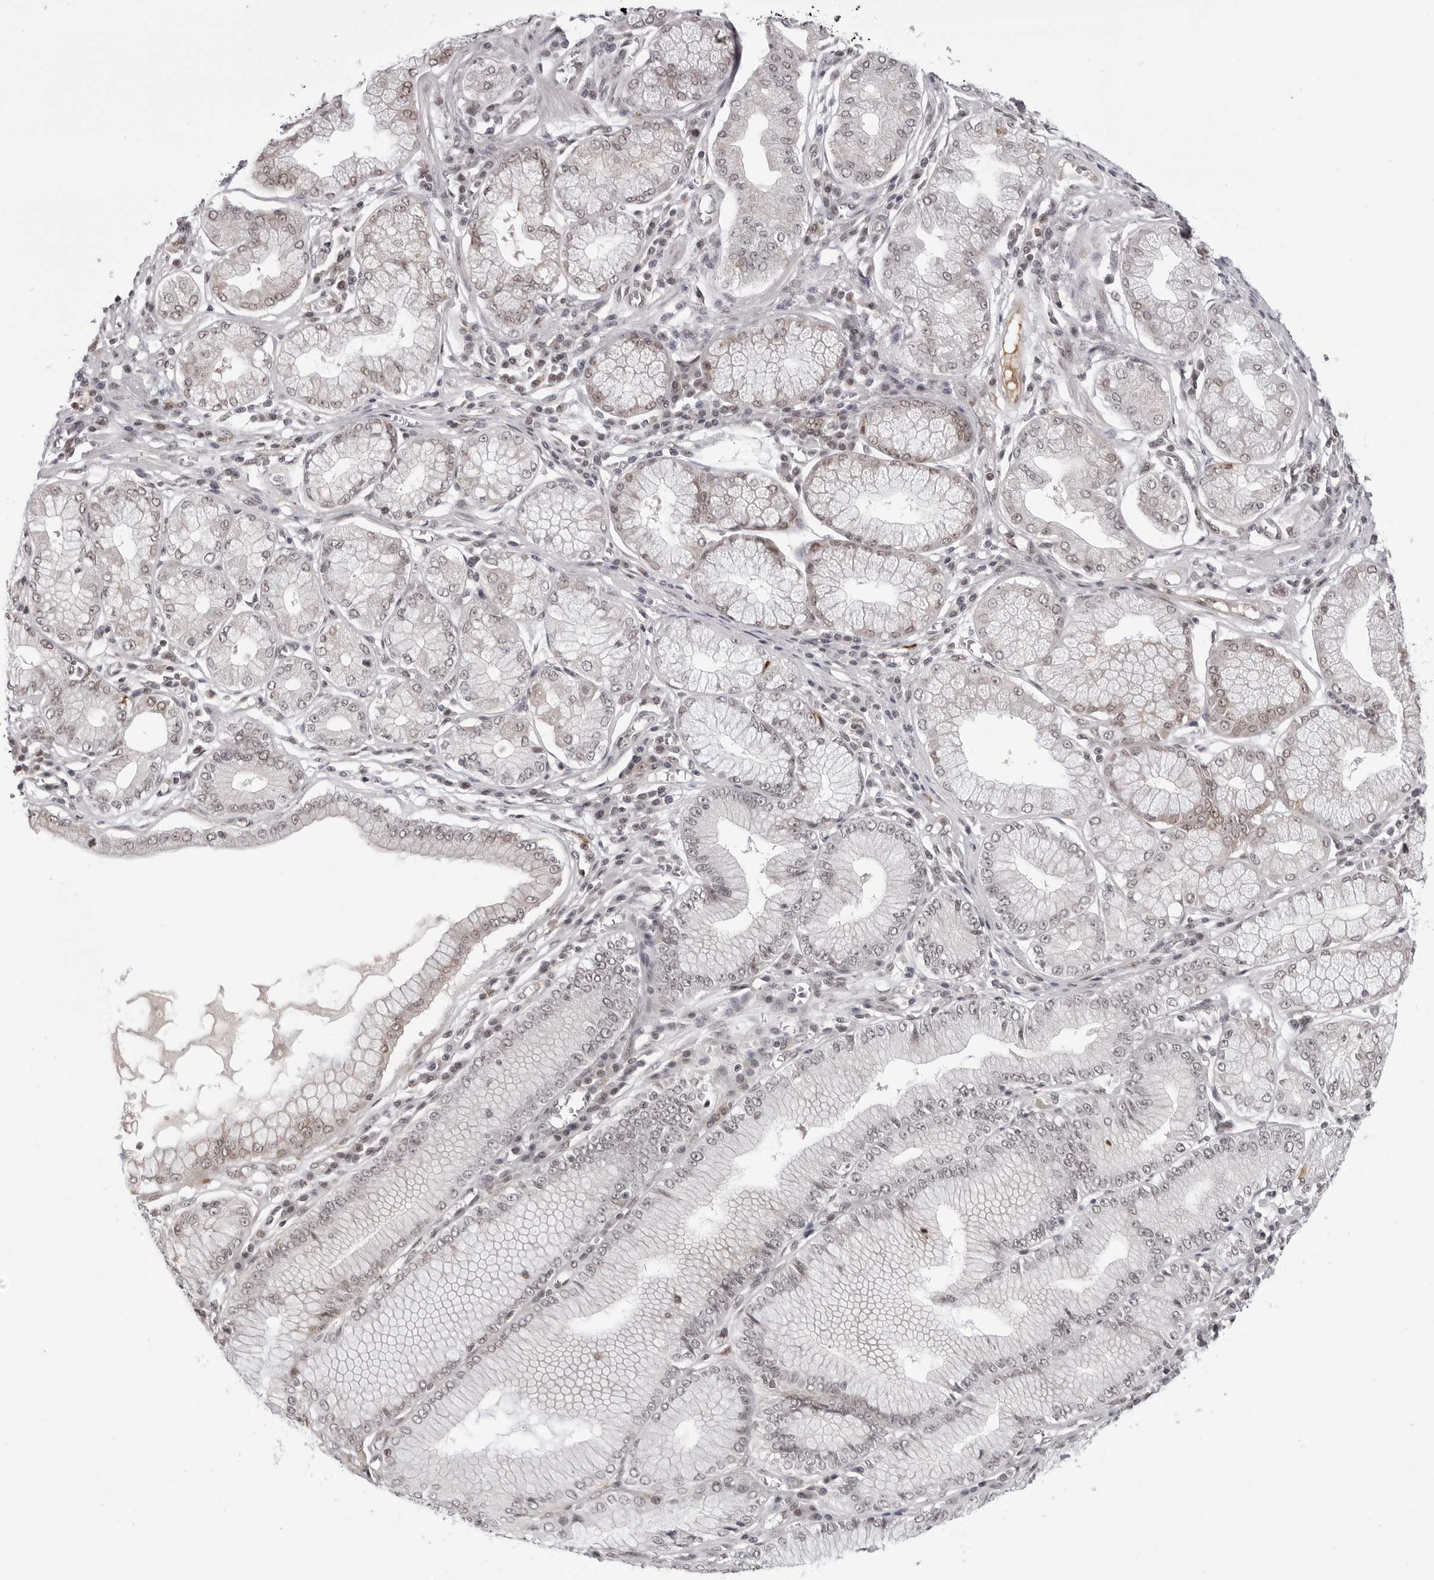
{"staining": {"intensity": "moderate", "quantity": "<25%", "location": "cytoplasmic/membranous,nuclear"}, "tissue": "stomach cancer", "cell_type": "Tumor cells", "image_type": "cancer", "snomed": [{"axis": "morphology", "description": "Adenocarcinoma, NOS"}, {"axis": "topography", "description": "Stomach"}], "caption": "Protein staining of stomach cancer (adenocarcinoma) tissue shows moderate cytoplasmic/membranous and nuclear expression in approximately <25% of tumor cells.", "gene": "PHF3", "patient": {"sex": "male", "age": 59}}